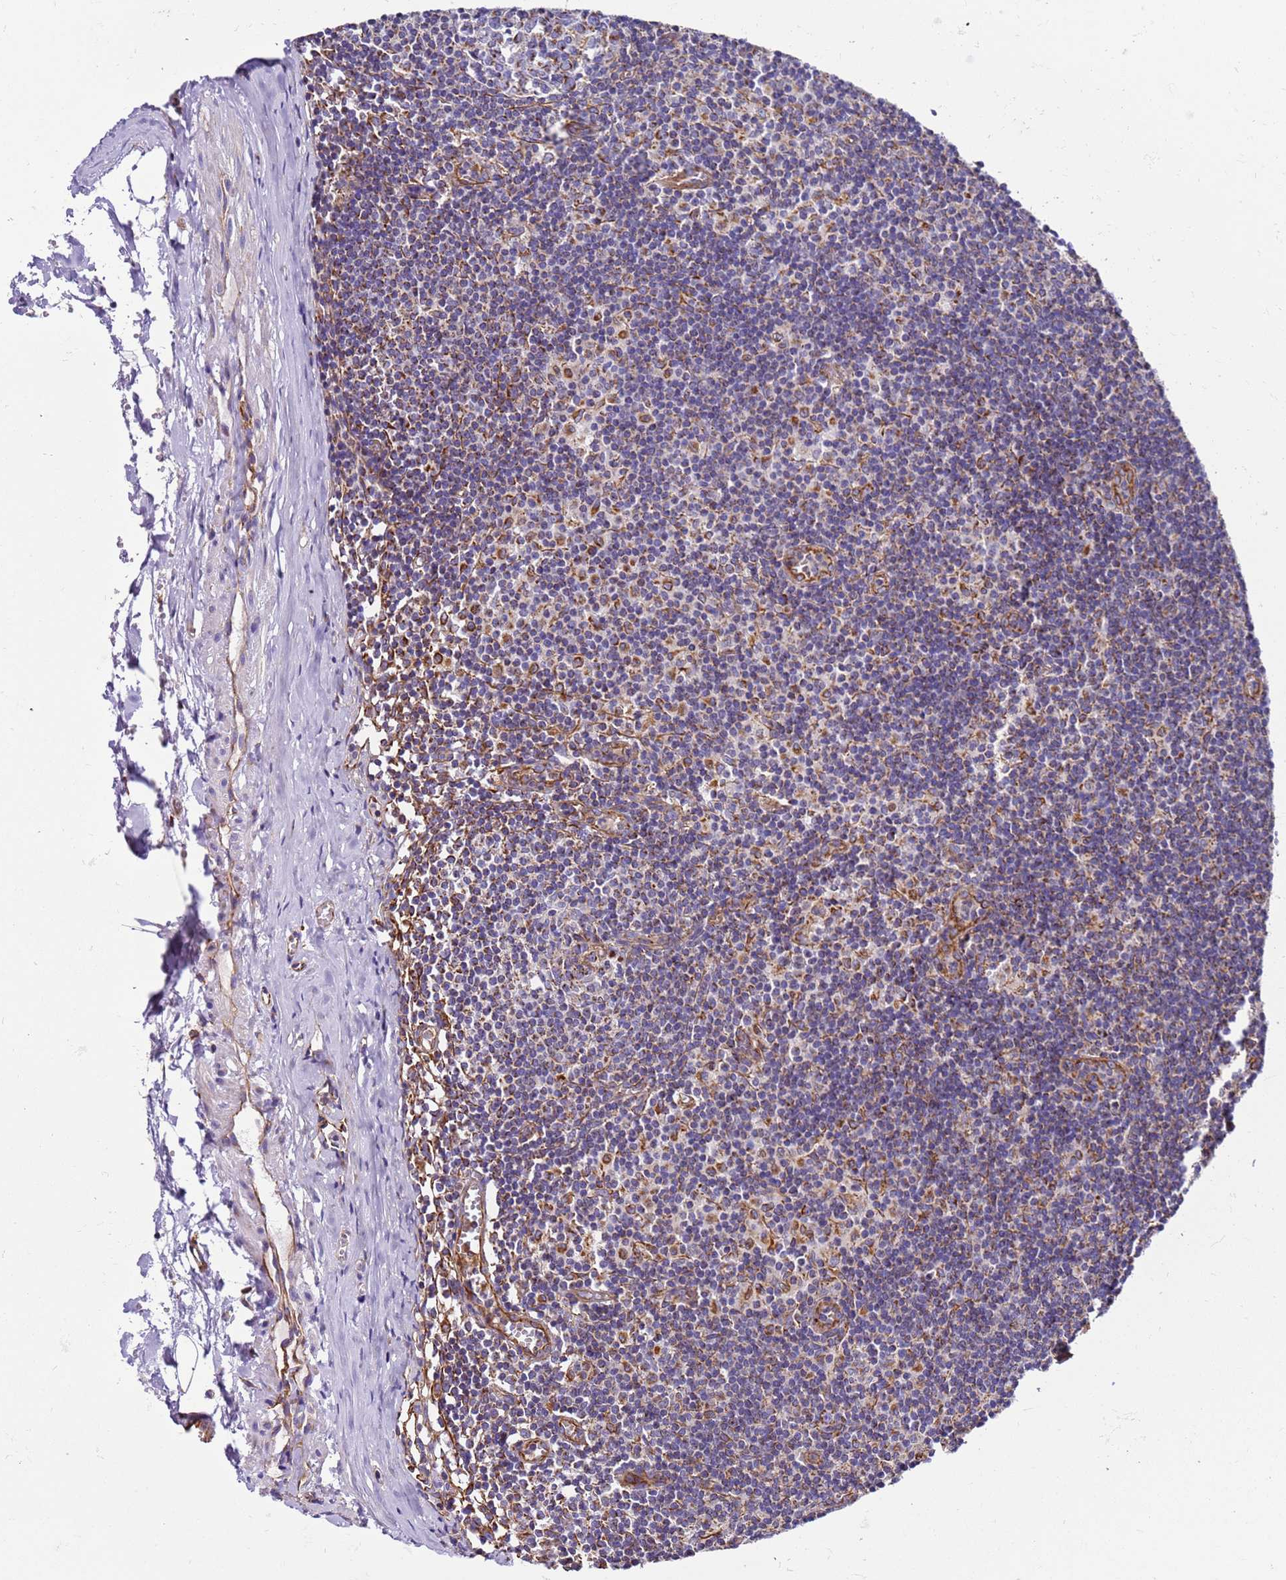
{"staining": {"intensity": "moderate", "quantity": "25%-75%", "location": "cytoplasmic/membranous"}, "tissue": "lymph node", "cell_type": "Germinal center cells", "image_type": "normal", "snomed": [{"axis": "morphology", "description": "Normal tissue, NOS"}, {"axis": "topography", "description": "Lymph node"}], "caption": "This image shows immunohistochemistry (IHC) staining of unremarkable human lymph node, with medium moderate cytoplasmic/membranous expression in about 25%-75% of germinal center cells.", "gene": "MRPL20", "patient": {"sex": "female", "age": 42}}